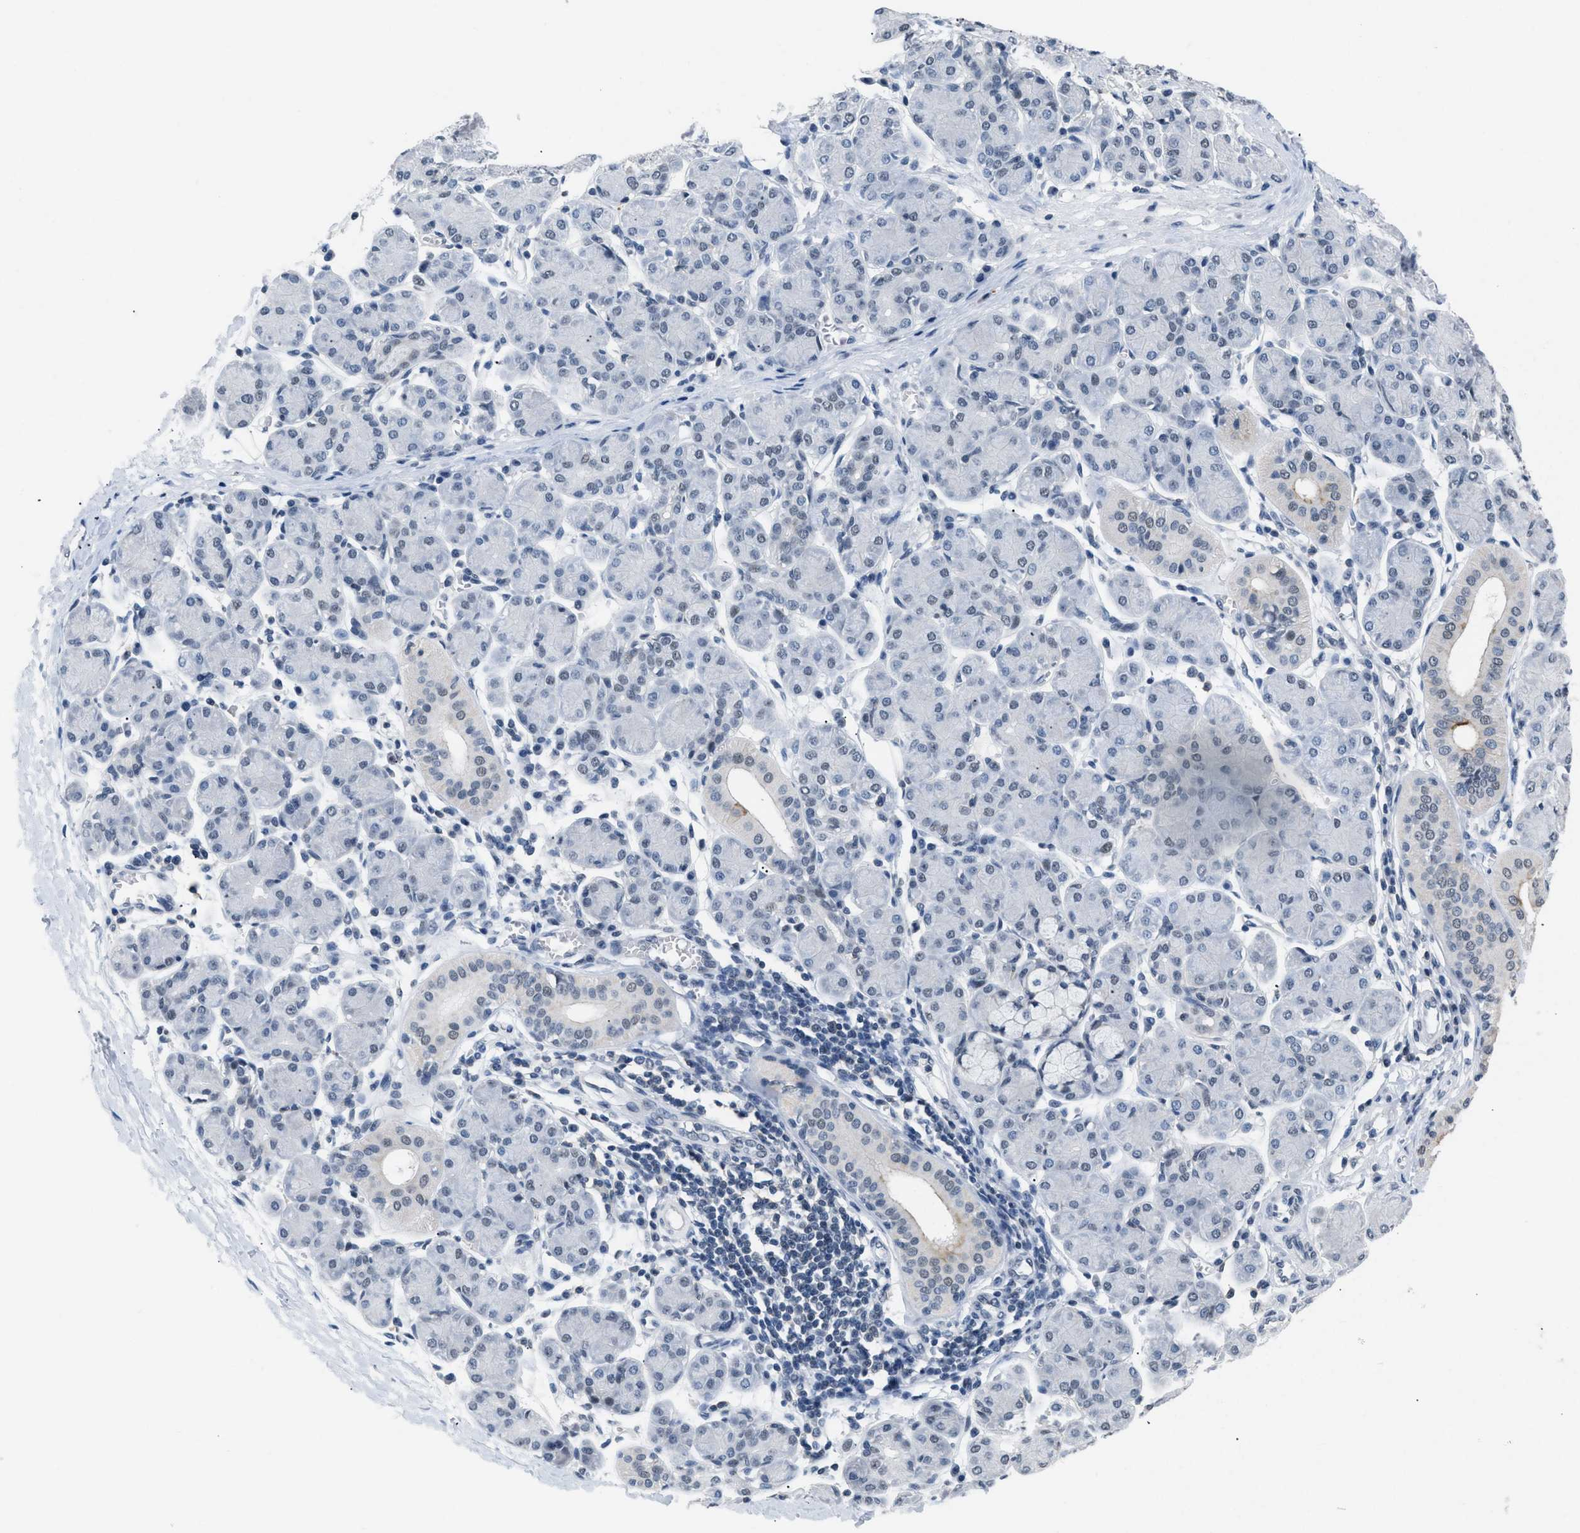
{"staining": {"intensity": "weak", "quantity": "<25%", "location": "cytoplasmic/membranous"}, "tissue": "salivary gland", "cell_type": "Glandular cells", "image_type": "normal", "snomed": [{"axis": "morphology", "description": "Normal tissue, NOS"}, {"axis": "morphology", "description": "Inflammation, NOS"}, {"axis": "topography", "description": "Lymph node"}, {"axis": "topography", "description": "Salivary gland"}], "caption": "This micrograph is of unremarkable salivary gland stained with immunohistochemistry to label a protein in brown with the nuclei are counter-stained blue. There is no staining in glandular cells.", "gene": "KCNC3", "patient": {"sex": "male", "age": 3}}